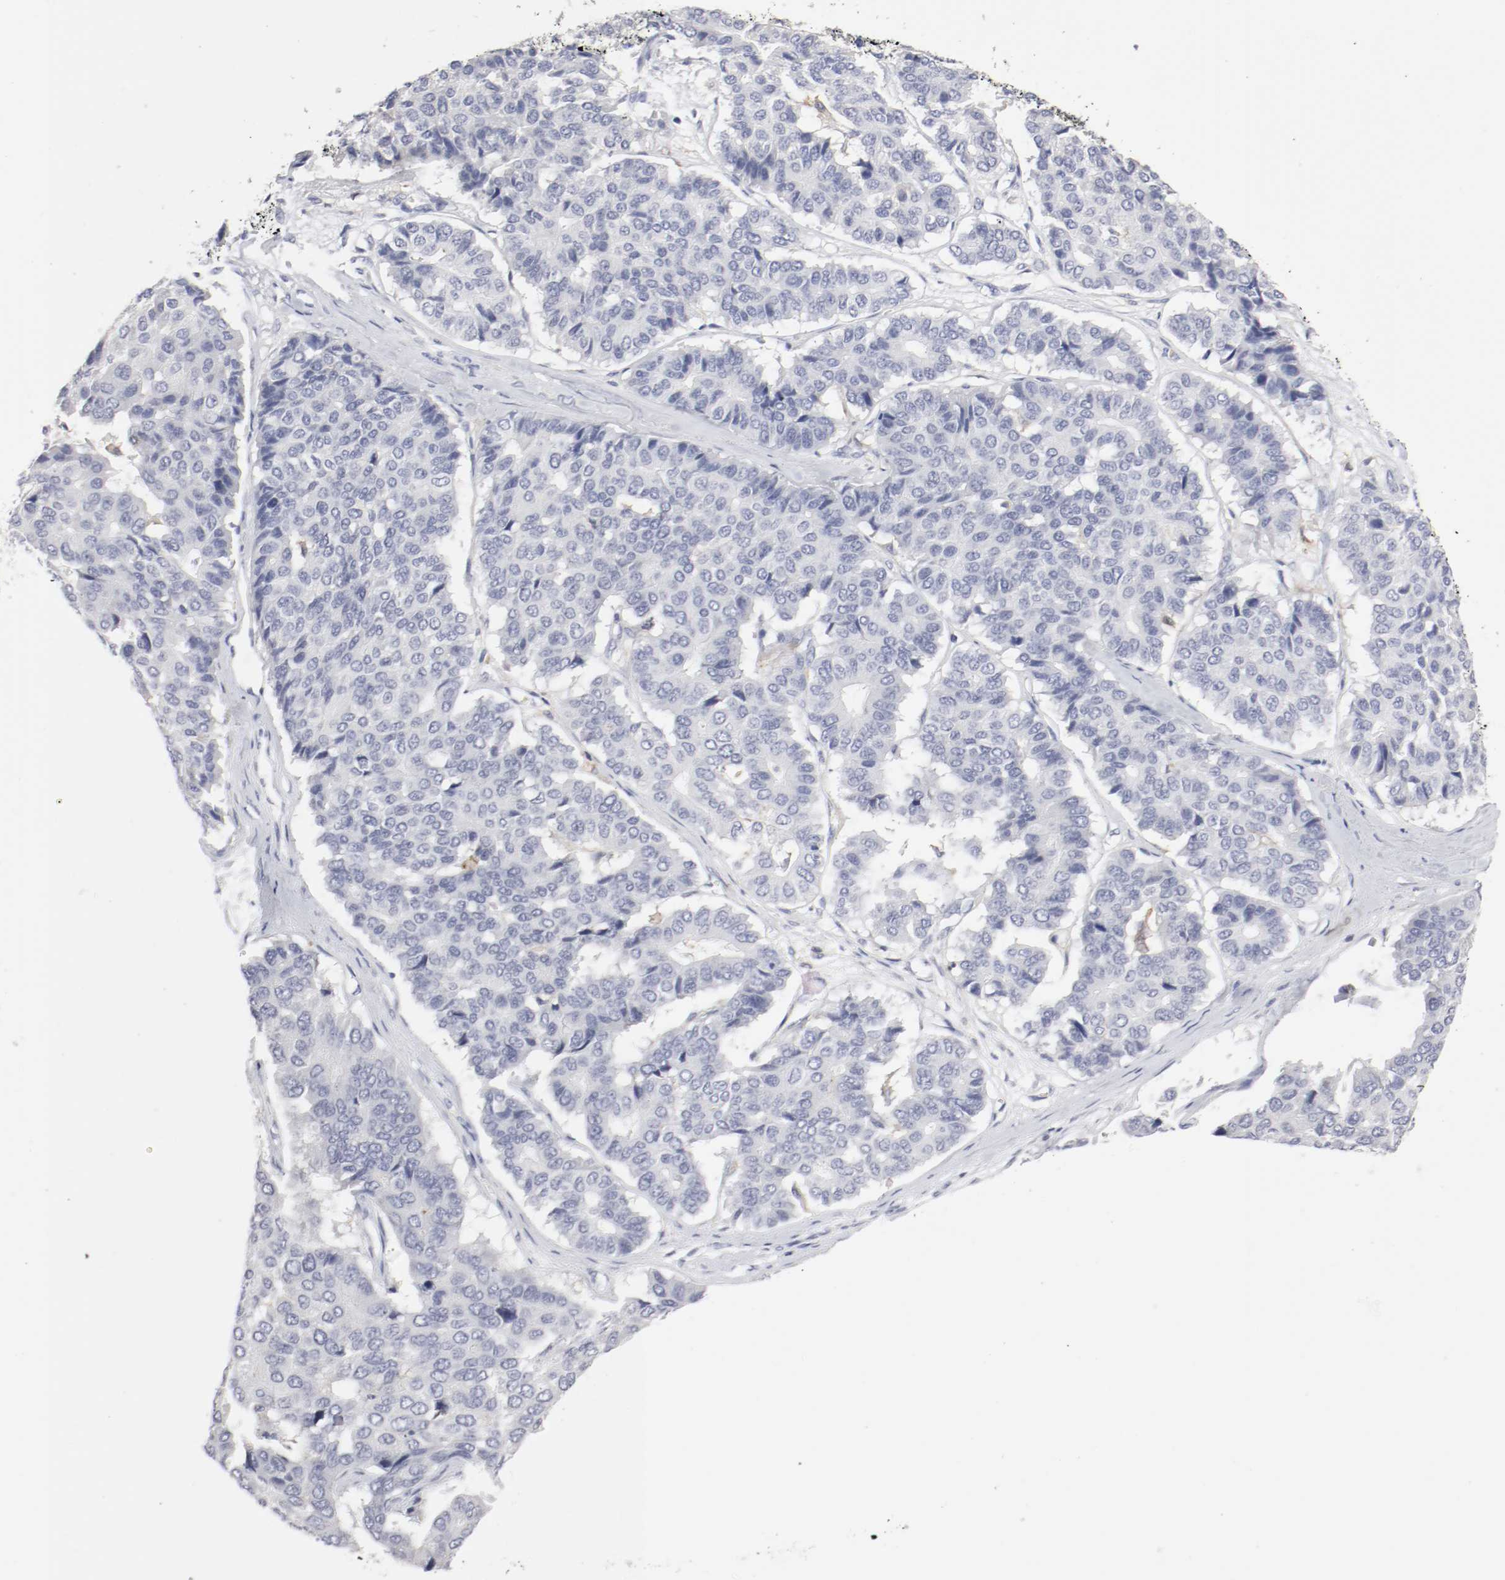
{"staining": {"intensity": "negative", "quantity": "none", "location": "none"}, "tissue": "pancreatic cancer", "cell_type": "Tumor cells", "image_type": "cancer", "snomed": [{"axis": "morphology", "description": "Adenocarcinoma, NOS"}, {"axis": "topography", "description": "Pancreas"}], "caption": "IHC micrograph of pancreatic cancer (adenocarcinoma) stained for a protein (brown), which reveals no expression in tumor cells.", "gene": "ITGAX", "patient": {"sex": "male", "age": 50}}